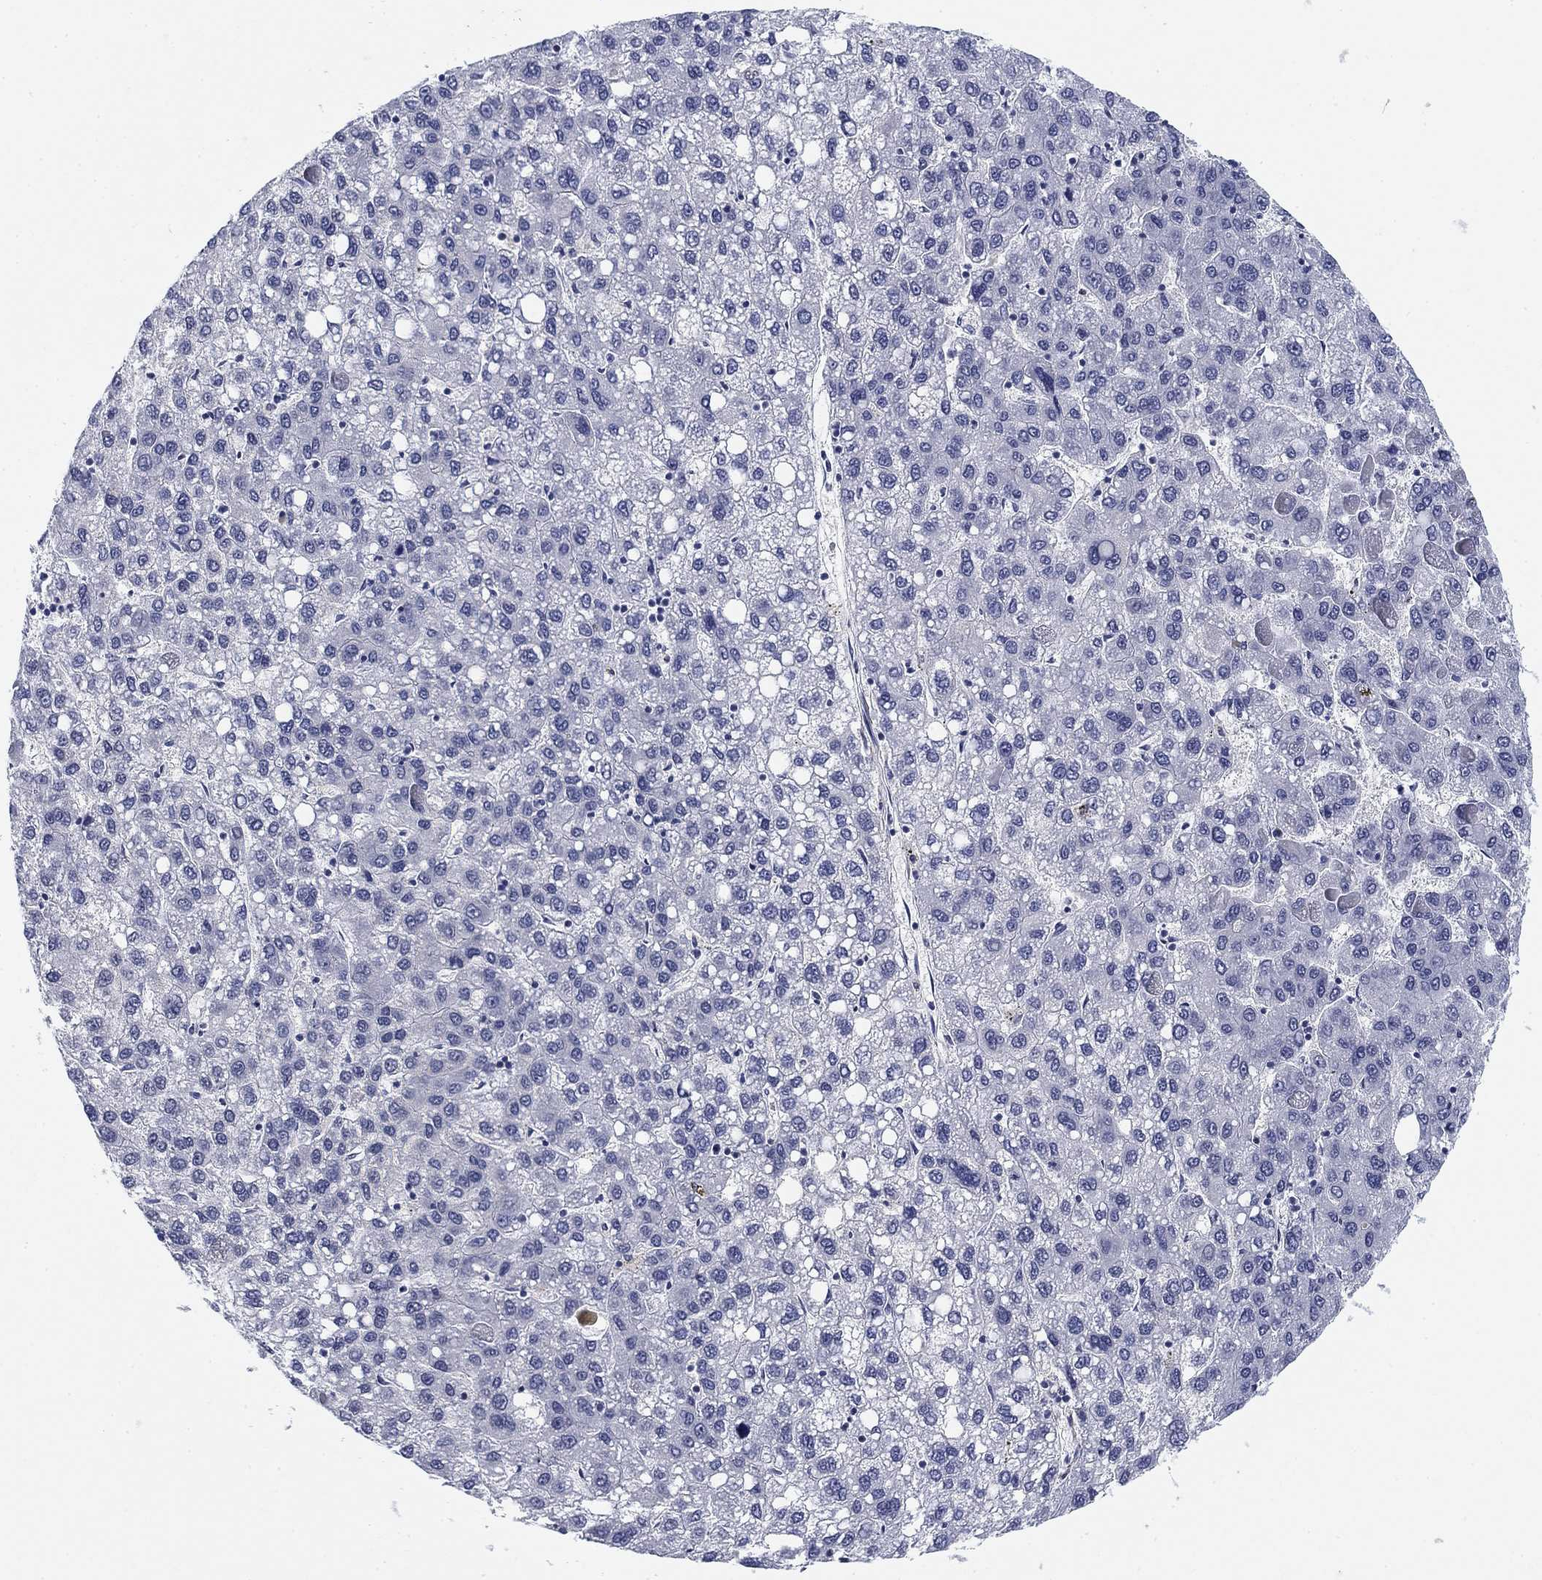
{"staining": {"intensity": "negative", "quantity": "none", "location": "none"}, "tissue": "liver cancer", "cell_type": "Tumor cells", "image_type": "cancer", "snomed": [{"axis": "morphology", "description": "Carcinoma, Hepatocellular, NOS"}, {"axis": "topography", "description": "Liver"}], "caption": "Tumor cells show no significant positivity in liver cancer (hepatocellular carcinoma). (Brightfield microscopy of DAB IHC at high magnification).", "gene": "OTUB2", "patient": {"sex": "female", "age": 82}}